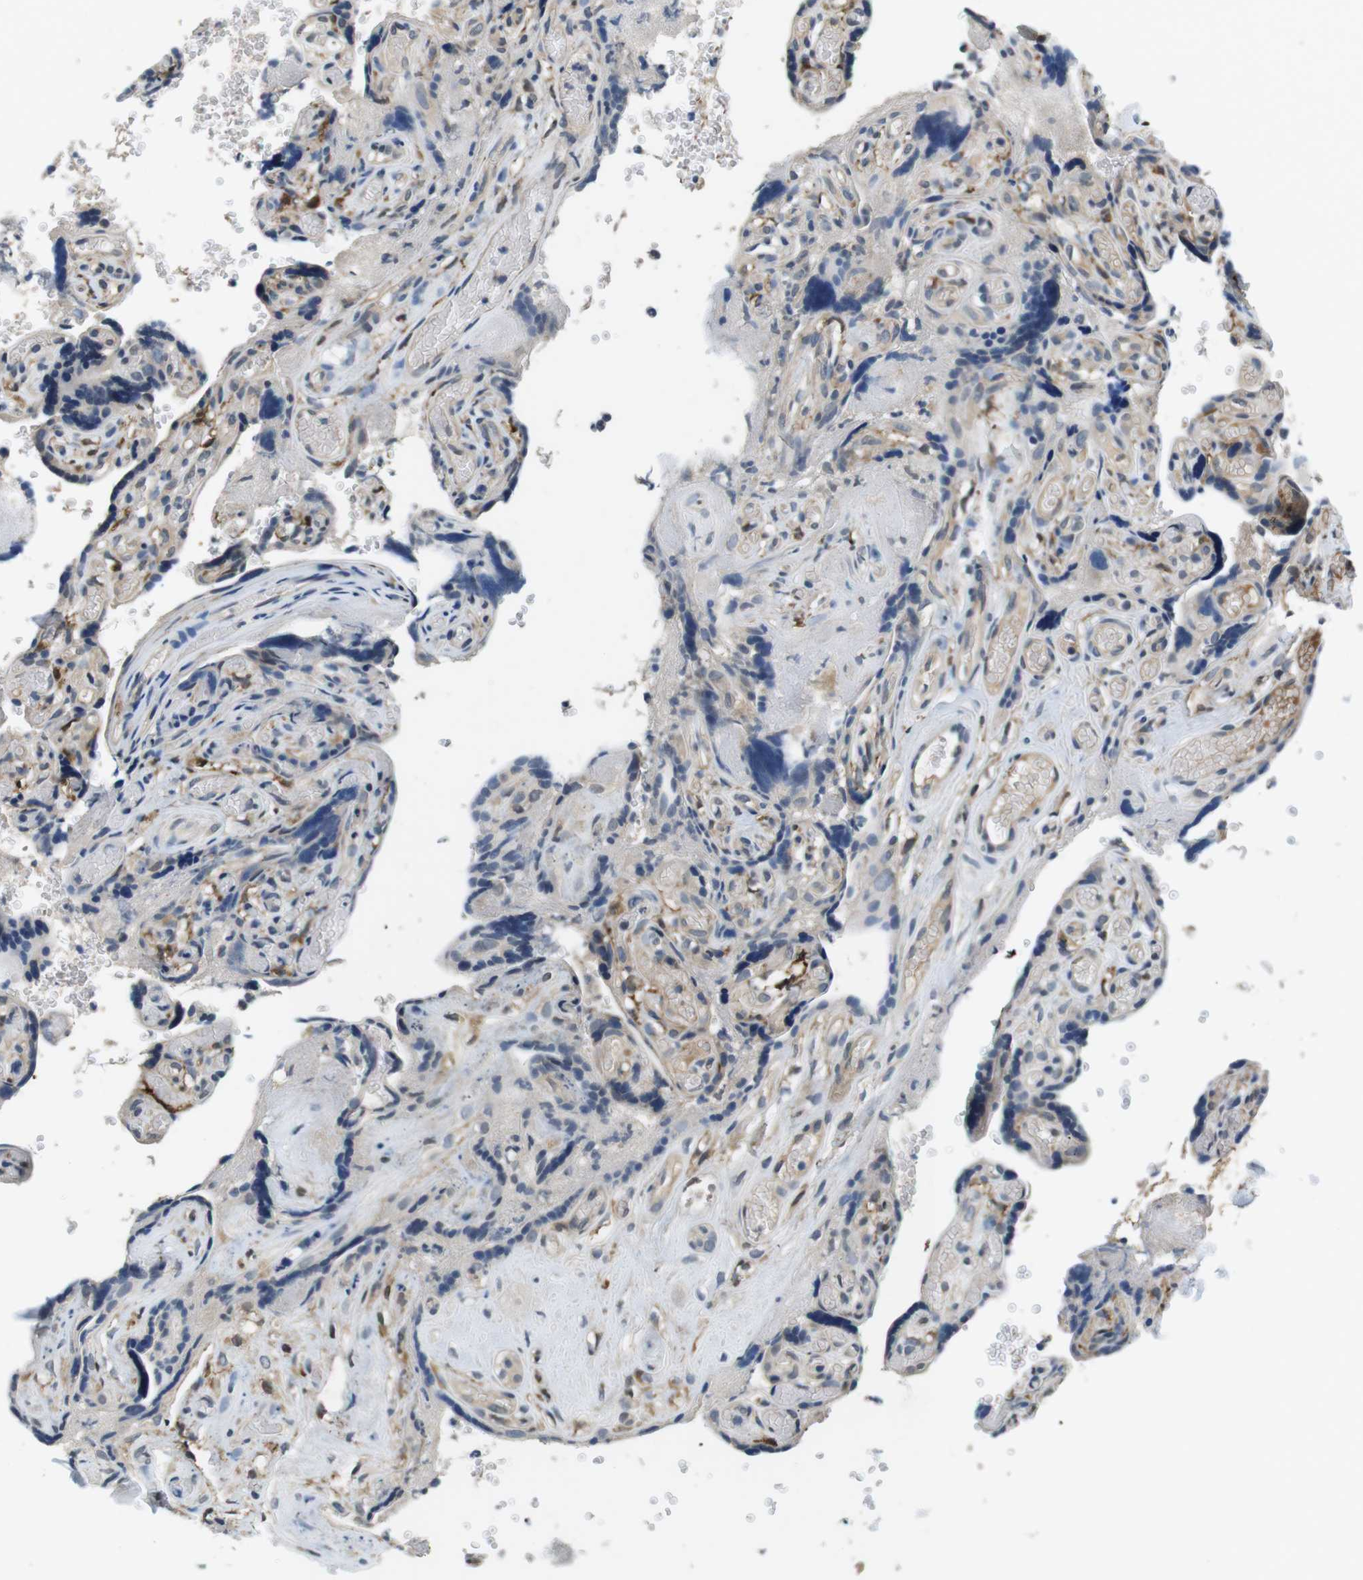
{"staining": {"intensity": "weak", "quantity": ">75%", "location": "cytoplasmic/membranous"}, "tissue": "placenta", "cell_type": "Decidual cells", "image_type": "normal", "snomed": [{"axis": "morphology", "description": "Normal tissue, NOS"}, {"axis": "topography", "description": "Placenta"}], "caption": "Unremarkable placenta reveals weak cytoplasmic/membranous expression in approximately >75% of decidual cells.", "gene": "CD163L1", "patient": {"sex": "female", "age": 30}}